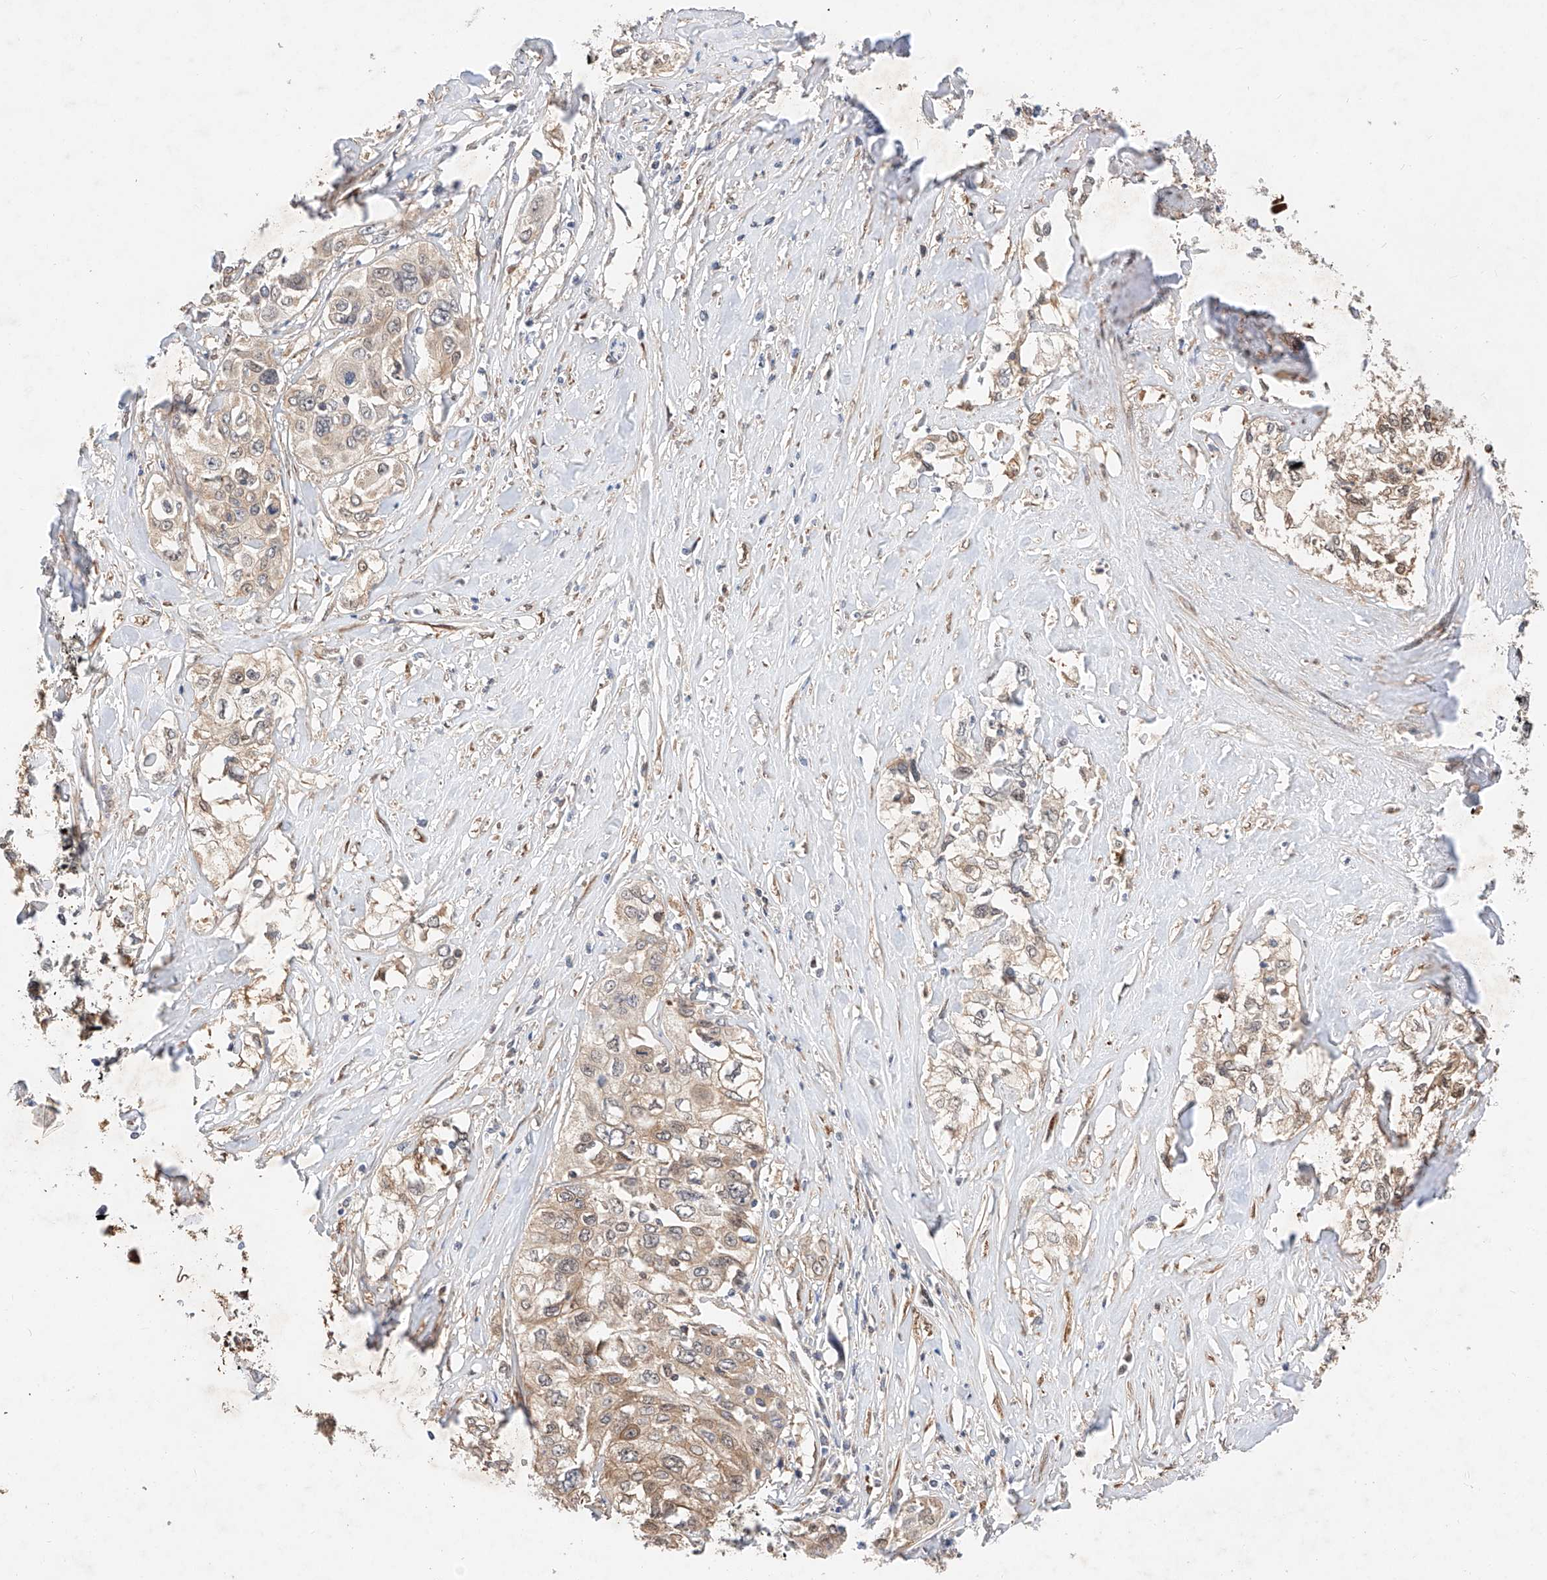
{"staining": {"intensity": "weak", "quantity": ">75%", "location": "cytoplasmic/membranous"}, "tissue": "cervical cancer", "cell_type": "Tumor cells", "image_type": "cancer", "snomed": [{"axis": "morphology", "description": "Squamous cell carcinoma, NOS"}, {"axis": "topography", "description": "Cervix"}], "caption": "Immunohistochemistry (IHC) image of neoplastic tissue: human cervical cancer stained using immunohistochemistry (IHC) displays low levels of weak protein expression localized specifically in the cytoplasmic/membranous of tumor cells, appearing as a cytoplasmic/membranous brown color.", "gene": "ZSCAN4", "patient": {"sex": "female", "age": 31}}